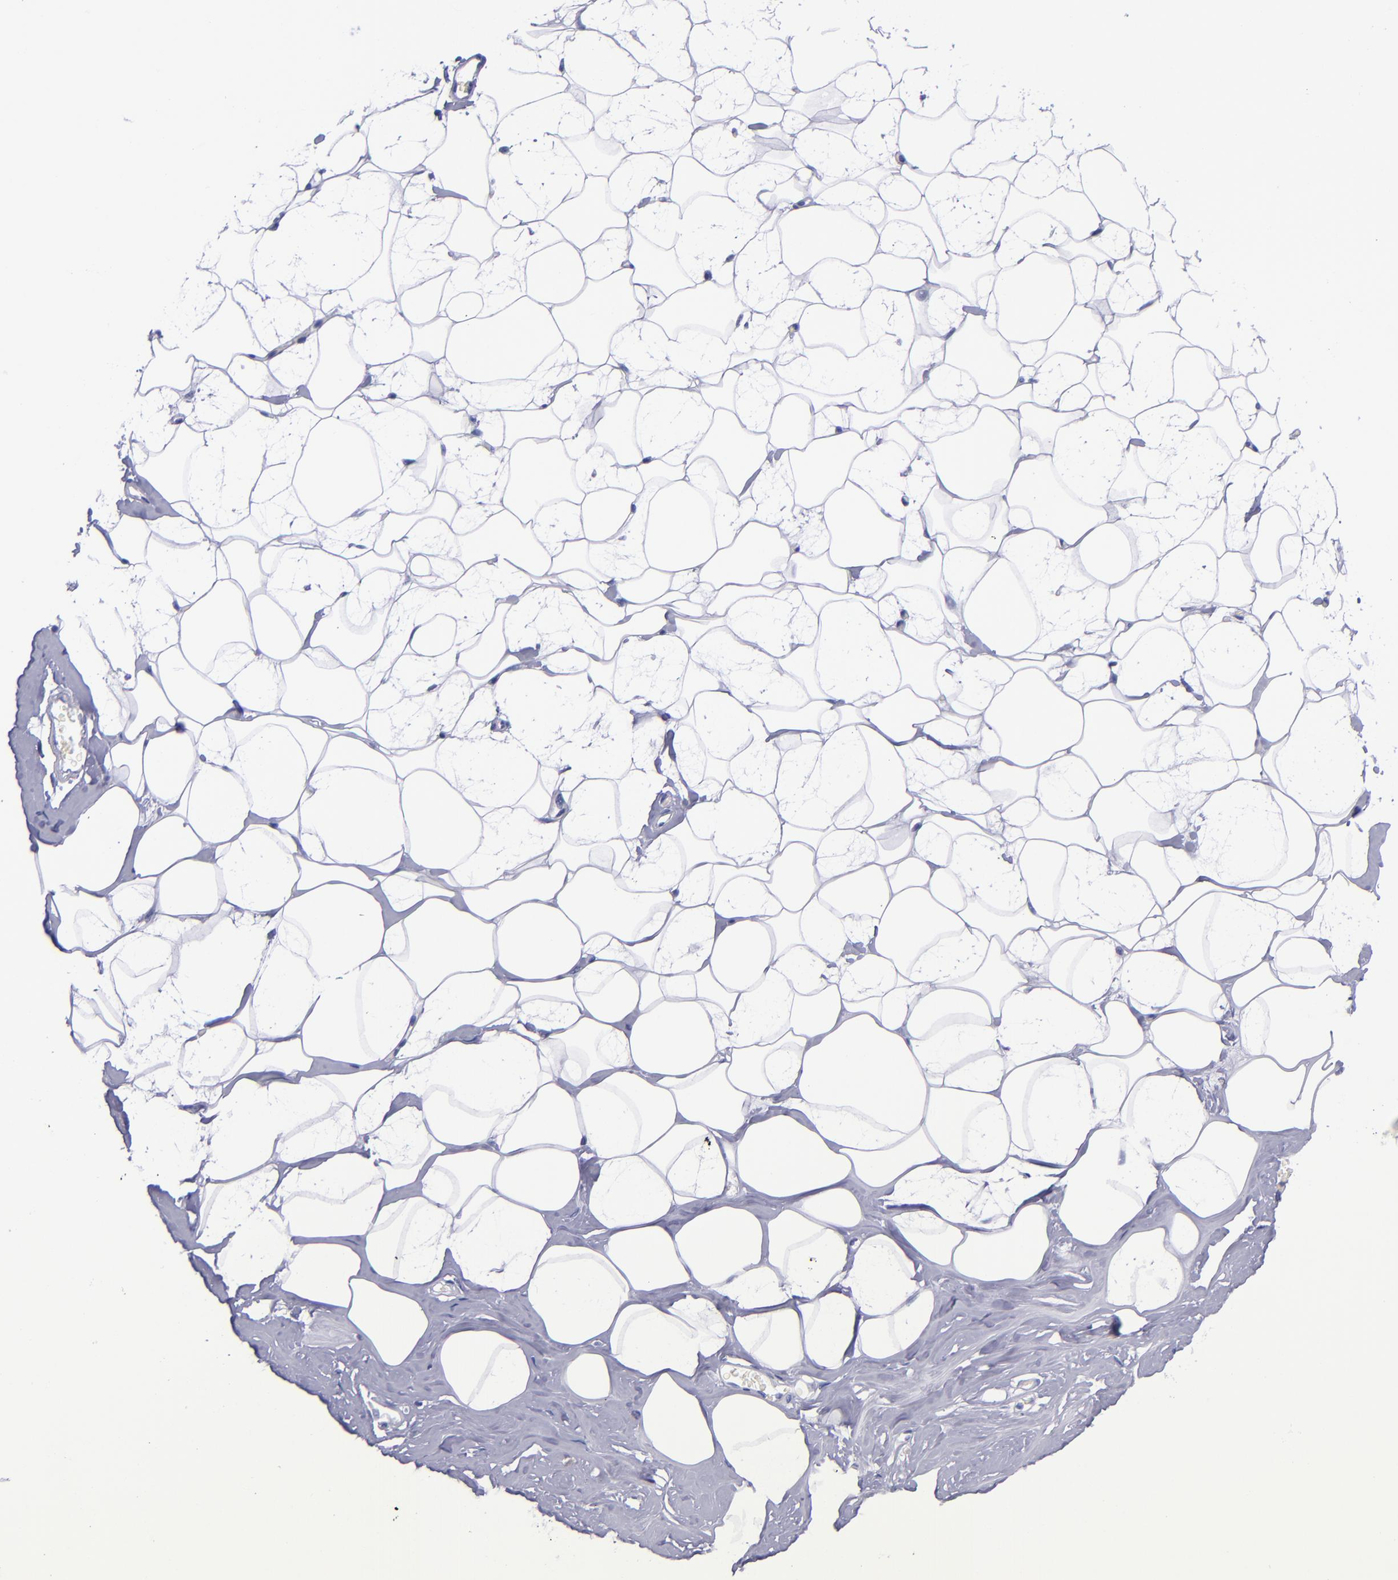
{"staining": {"intensity": "negative", "quantity": "none", "location": "none"}, "tissue": "breast", "cell_type": "Adipocytes", "image_type": "normal", "snomed": [{"axis": "morphology", "description": "Normal tissue, NOS"}, {"axis": "morphology", "description": "Fibrosis, NOS"}, {"axis": "topography", "description": "Breast"}], "caption": "The micrograph exhibits no staining of adipocytes in normal breast.", "gene": "SV2A", "patient": {"sex": "female", "age": 39}}